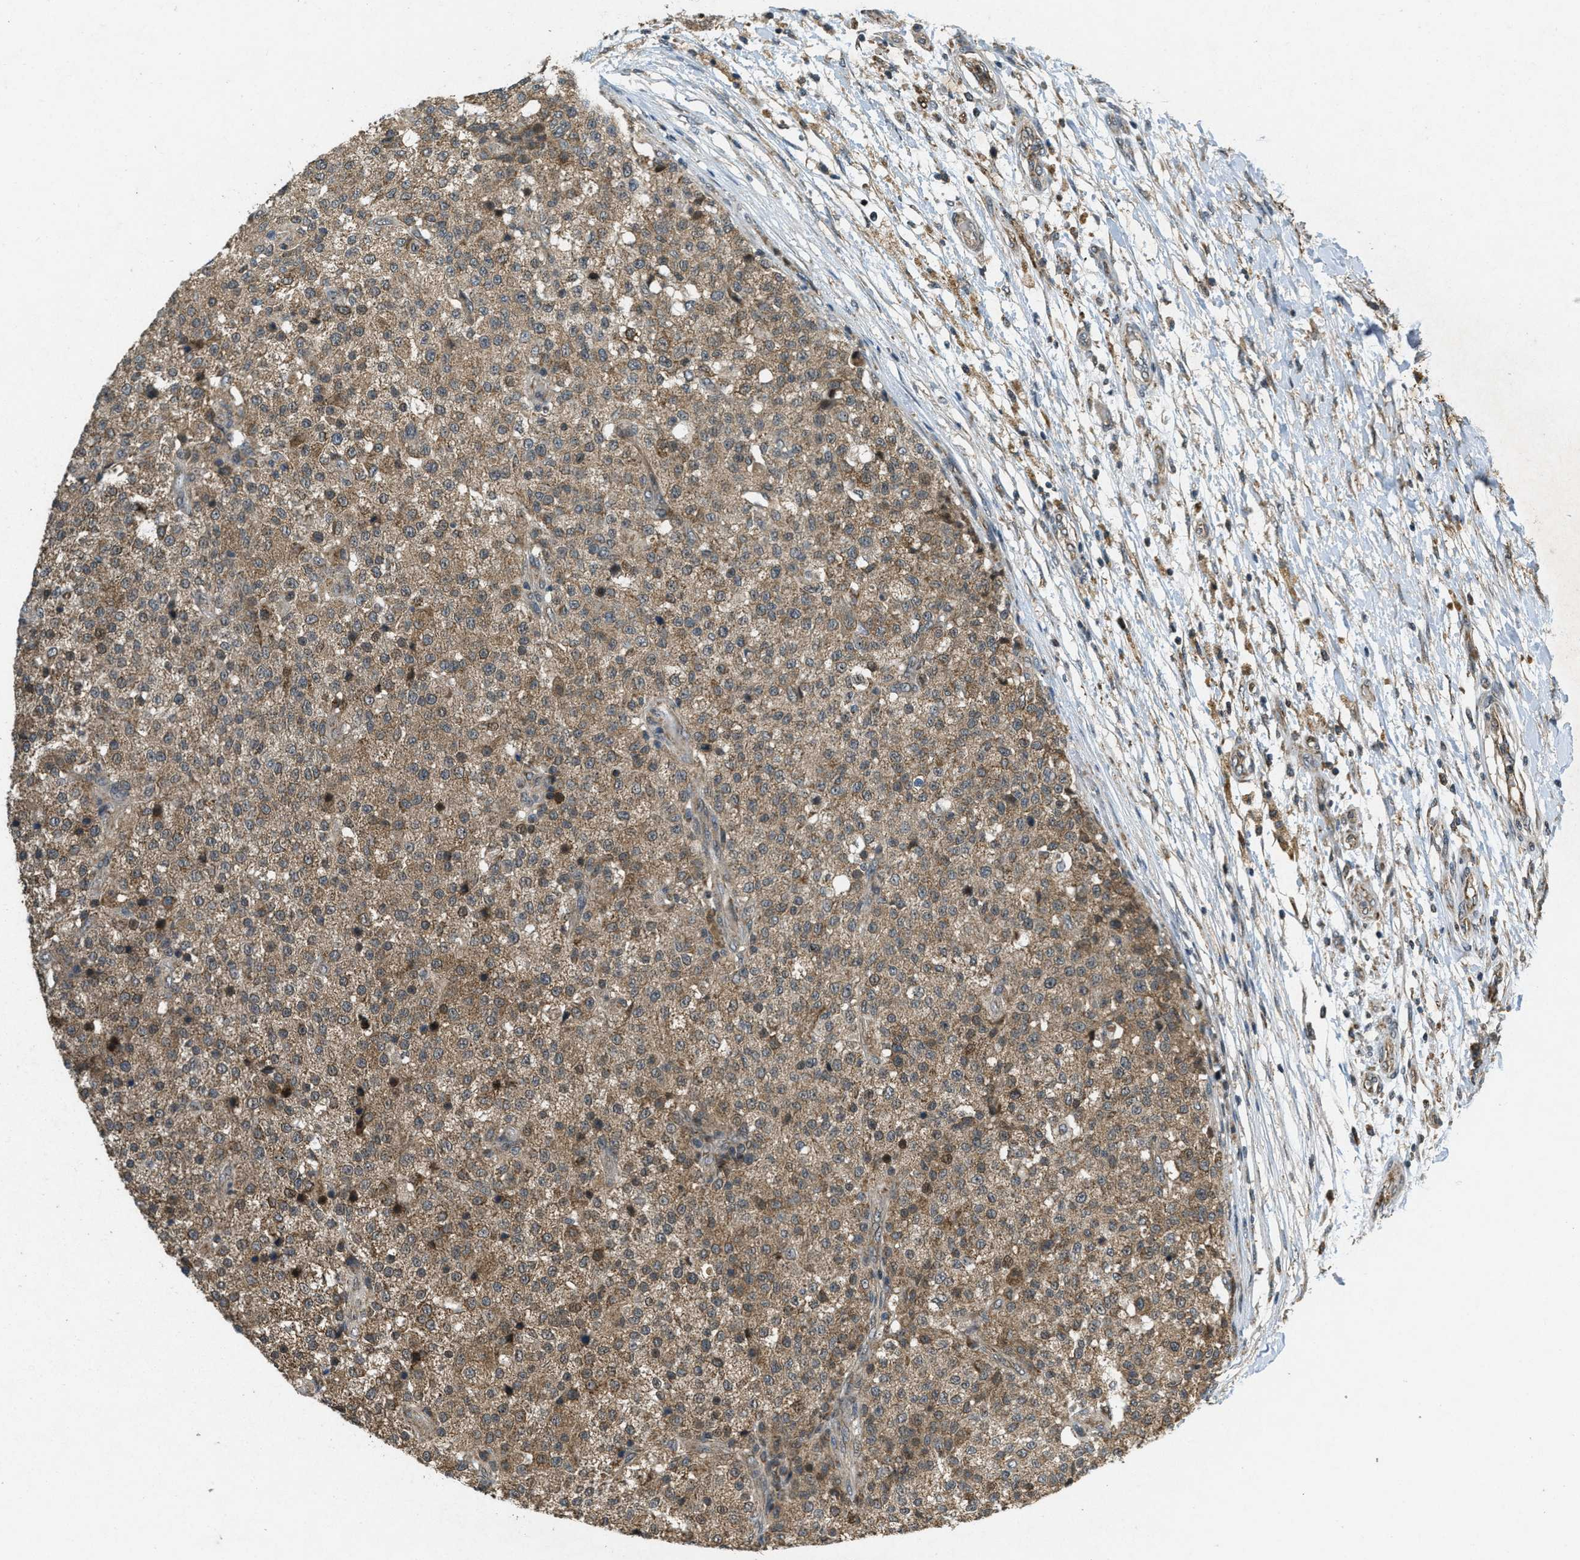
{"staining": {"intensity": "moderate", "quantity": ">75%", "location": "cytoplasmic/membranous"}, "tissue": "testis cancer", "cell_type": "Tumor cells", "image_type": "cancer", "snomed": [{"axis": "morphology", "description": "Seminoma, NOS"}, {"axis": "topography", "description": "Testis"}], "caption": "Seminoma (testis) stained for a protein (brown) shows moderate cytoplasmic/membranous positive positivity in about >75% of tumor cells.", "gene": "PPP1R15A", "patient": {"sex": "male", "age": 59}}